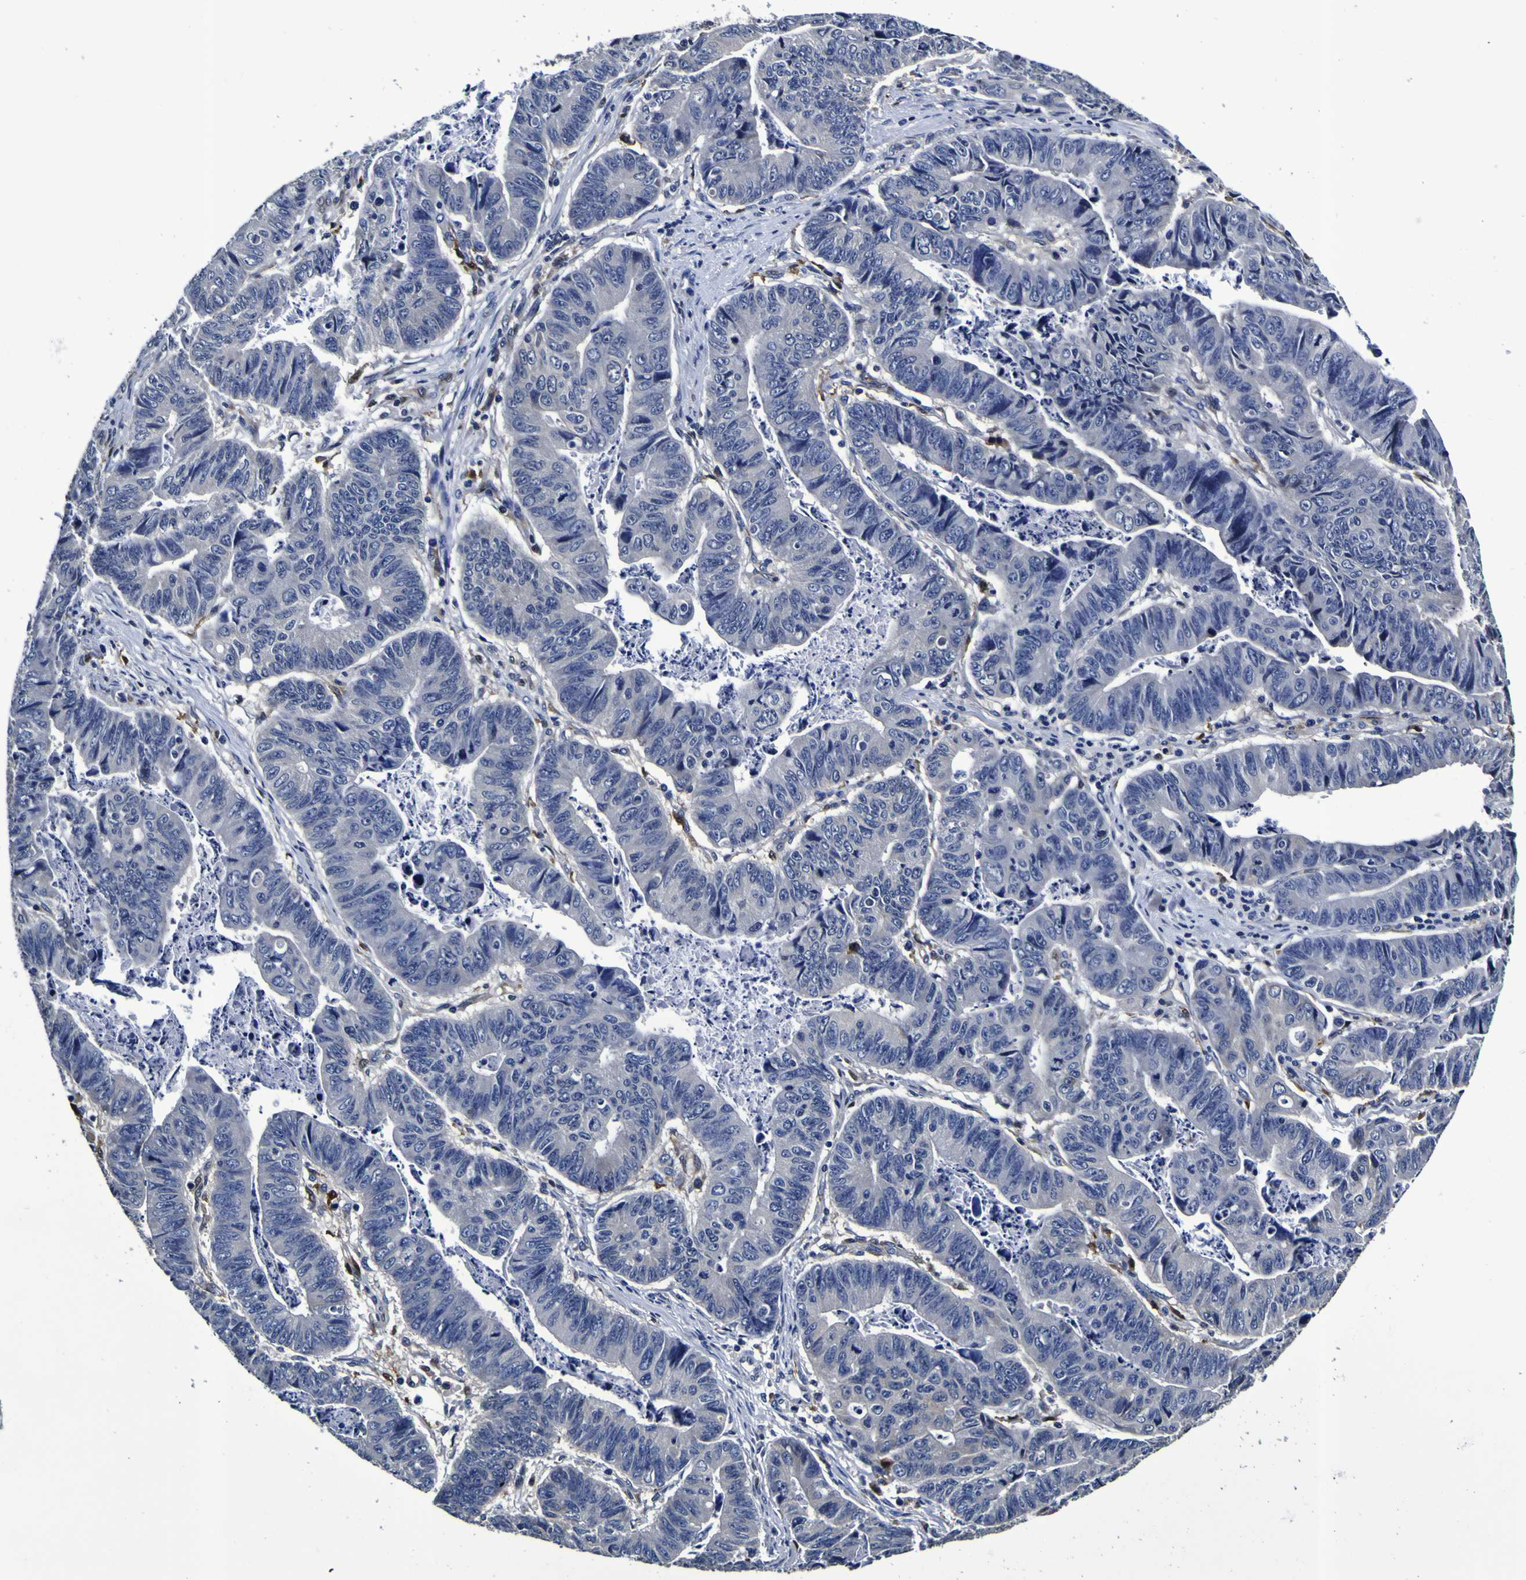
{"staining": {"intensity": "negative", "quantity": "none", "location": "none"}, "tissue": "stomach cancer", "cell_type": "Tumor cells", "image_type": "cancer", "snomed": [{"axis": "morphology", "description": "Adenocarcinoma, NOS"}, {"axis": "topography", "description": "Stomach, lower"}], "caption": "This is a micrograph of immunohistochemistry staining of adenocarcinoma (stomach), which shows no expression in tumor cells.", "gene": "GPX1", "patient": {"sex": "male", "age": 77}}